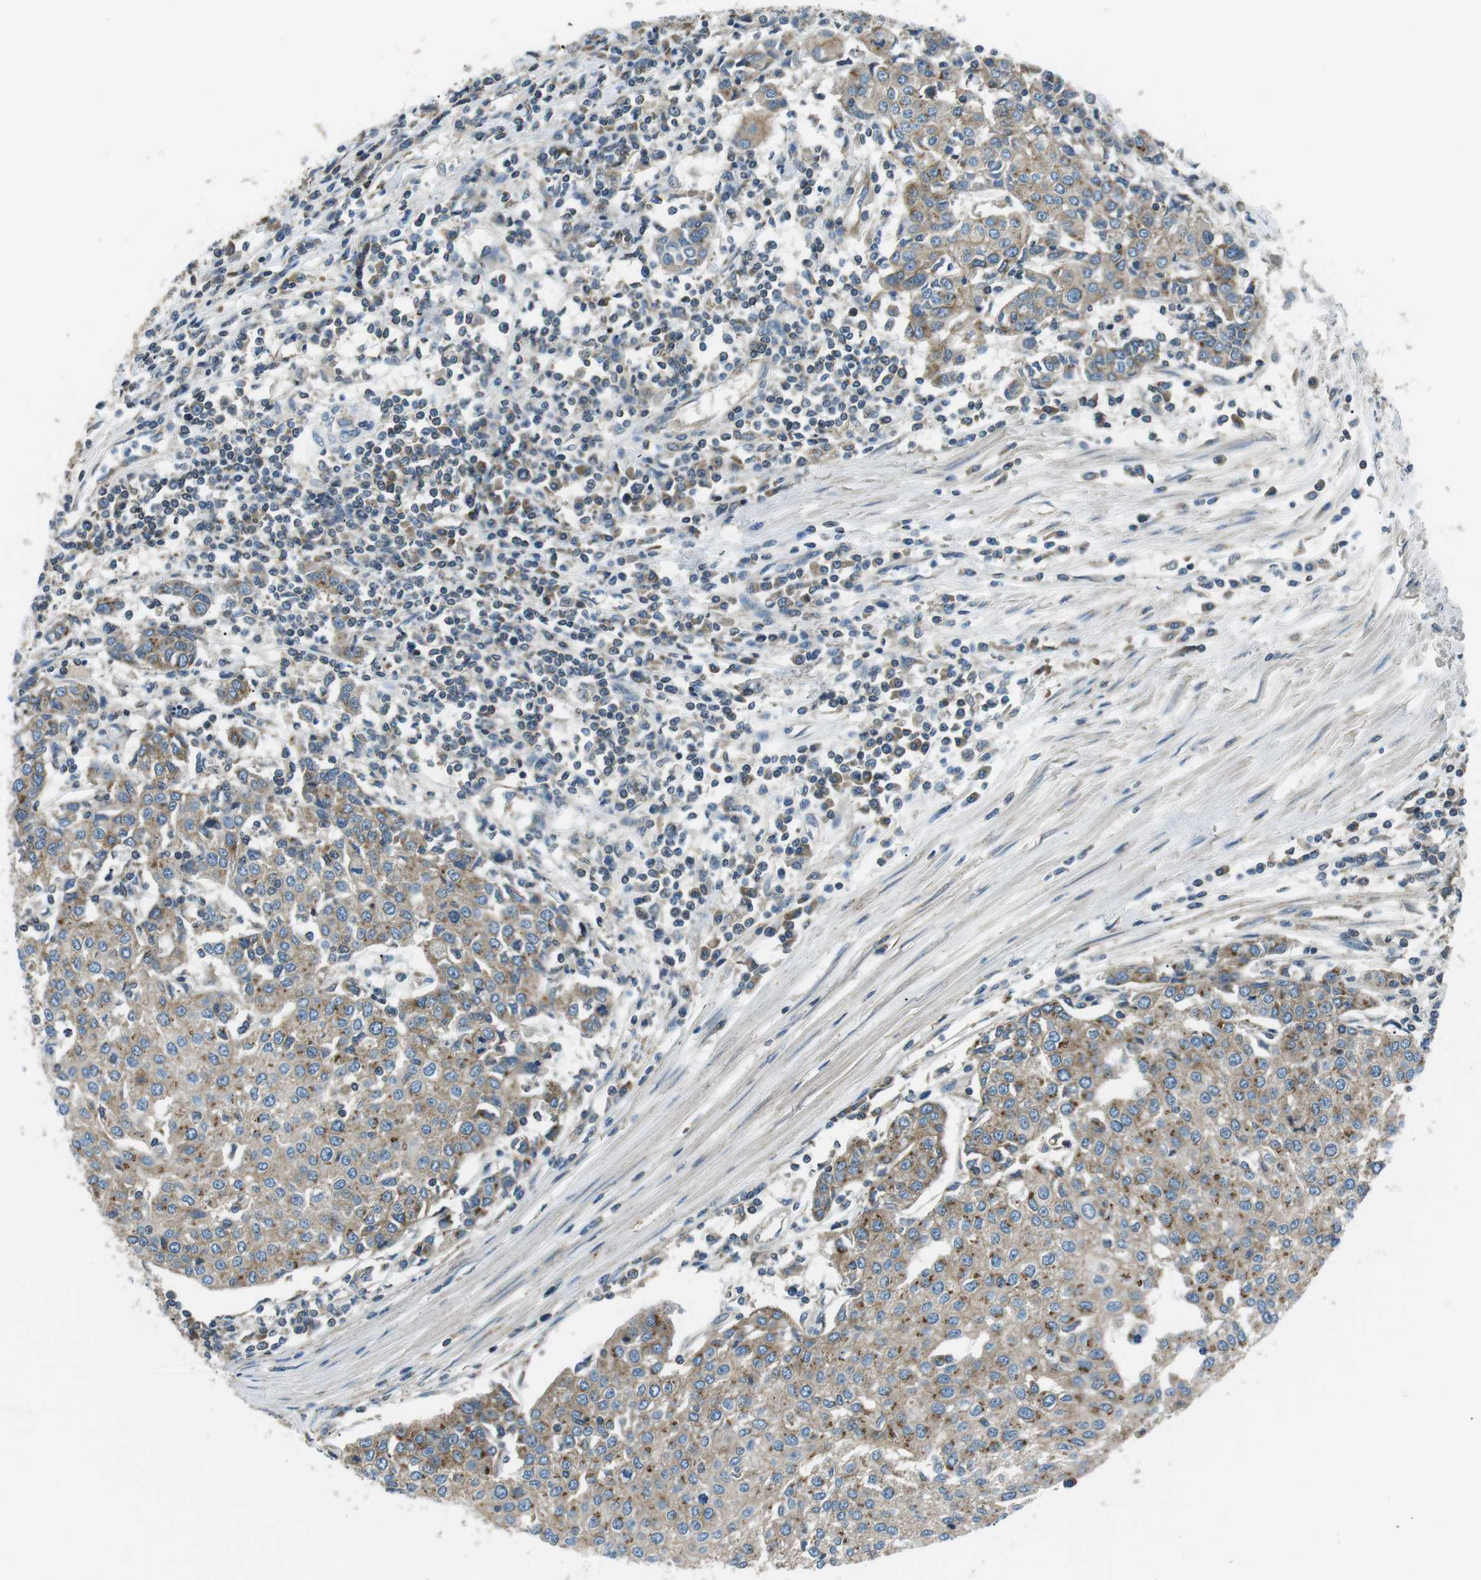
{"staining": {"intensity": "moderate", "quantity": ">75%", "location": "cytoplasmic/membranous"}, "tissue": "urothelial cancer", "cell_type": "Tumor cells", "image_type": "cancer", "snomed": [{"axis": "morphology", "description": "Urothelial carcinoma, High grade"}, {"axis": "topography", "description": "Urinary bladder"}], "caption": "Moderate cytoplasmic/membranous protein expression is appreciated in about >75% of tumor cells in urothelial carcinoma (high-grade).", "gene": "FAM3B", "patient": {"sex": "female", "age": 85}}